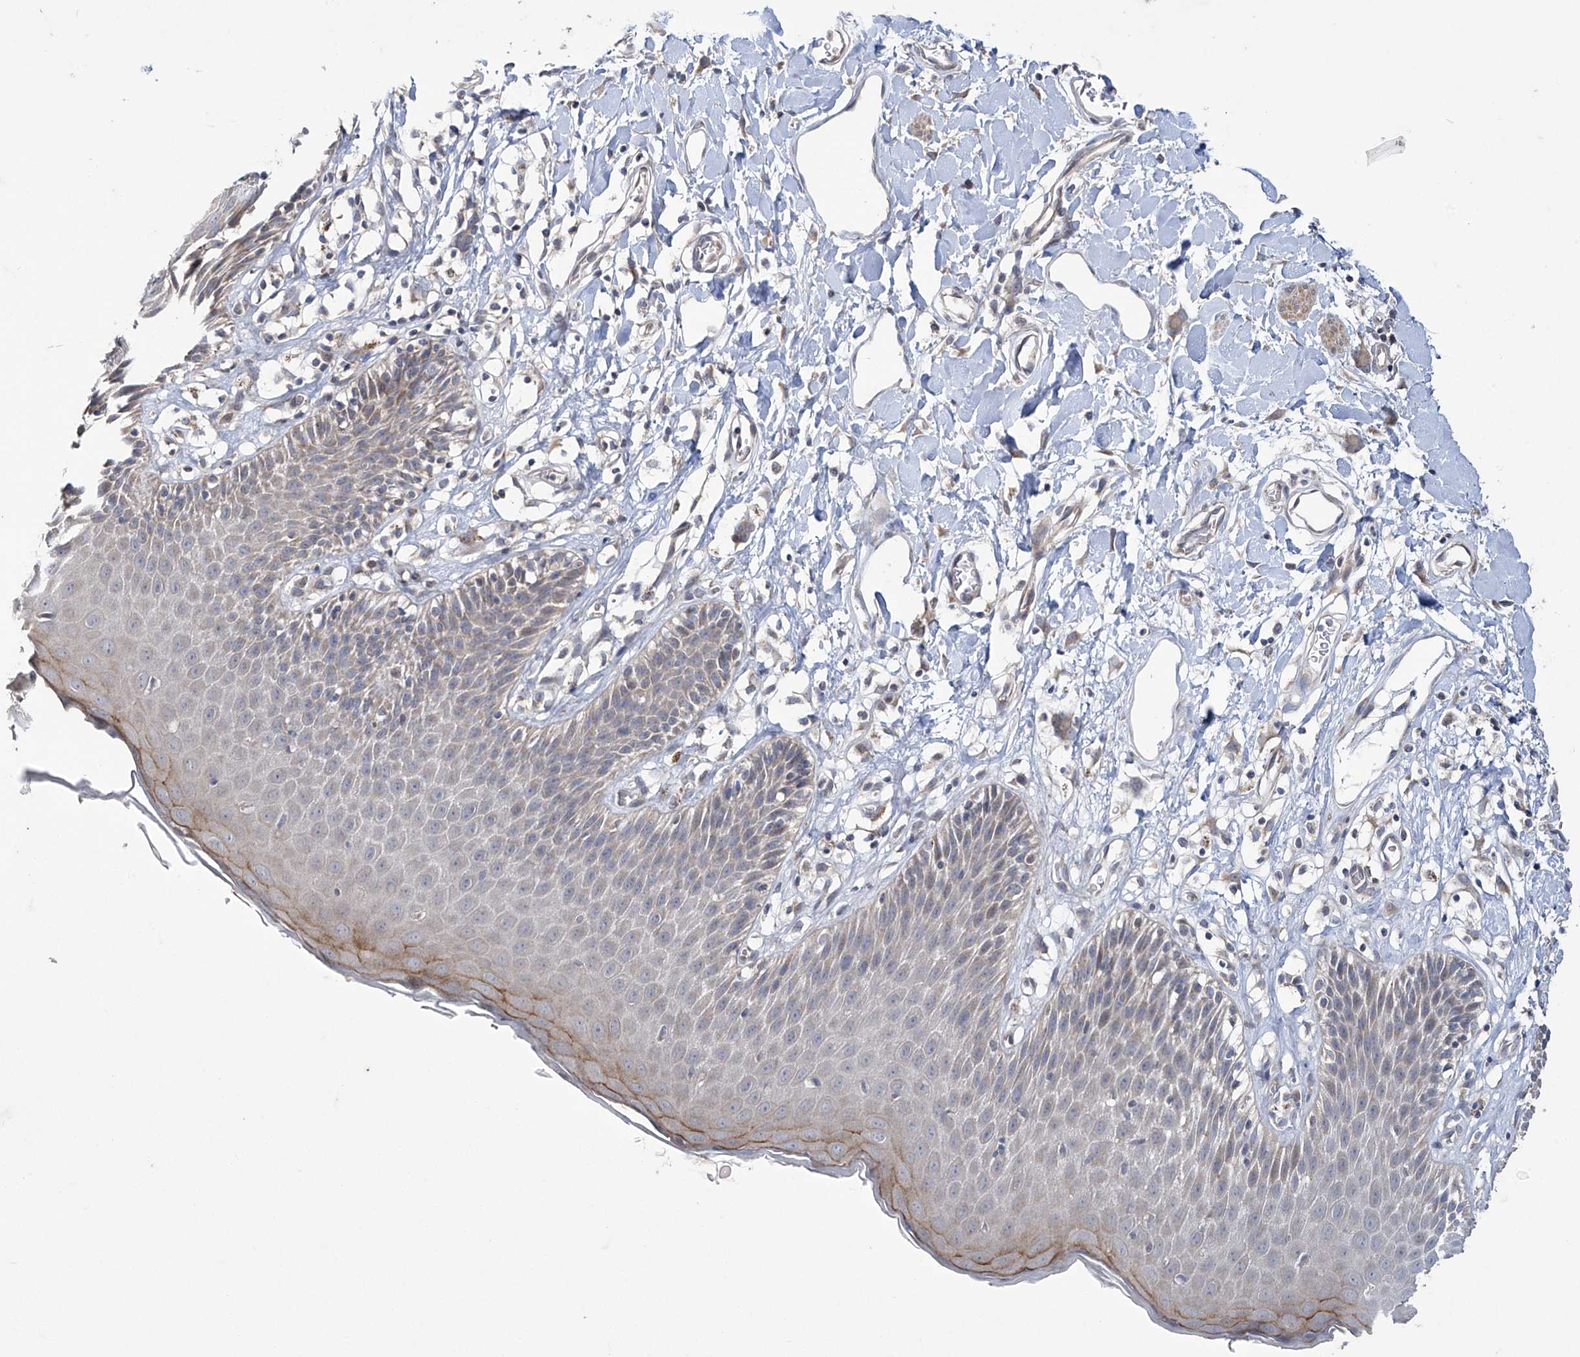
{"staining": {"intensity": "moderate", "quantity": "25%-75%", "location": "cytoplasmic/membranous"}, "tissue": "skin", "cell_type": "Epidermal cells", "image_type": "normal", "snomed": [{"axis": "morphology", "description": "Normal tissue, NOS"}, {"axis": "topography", "description": "Vulva"}], "caption": "This image demonstrates IHC staining of unremarkable skin, with medium moderate cytoplasmic/membranous expression in approximately 25%-75% of epidermal cells.", "gene": "TRIM60", "patient": {"sex": "female", "age": 68}}